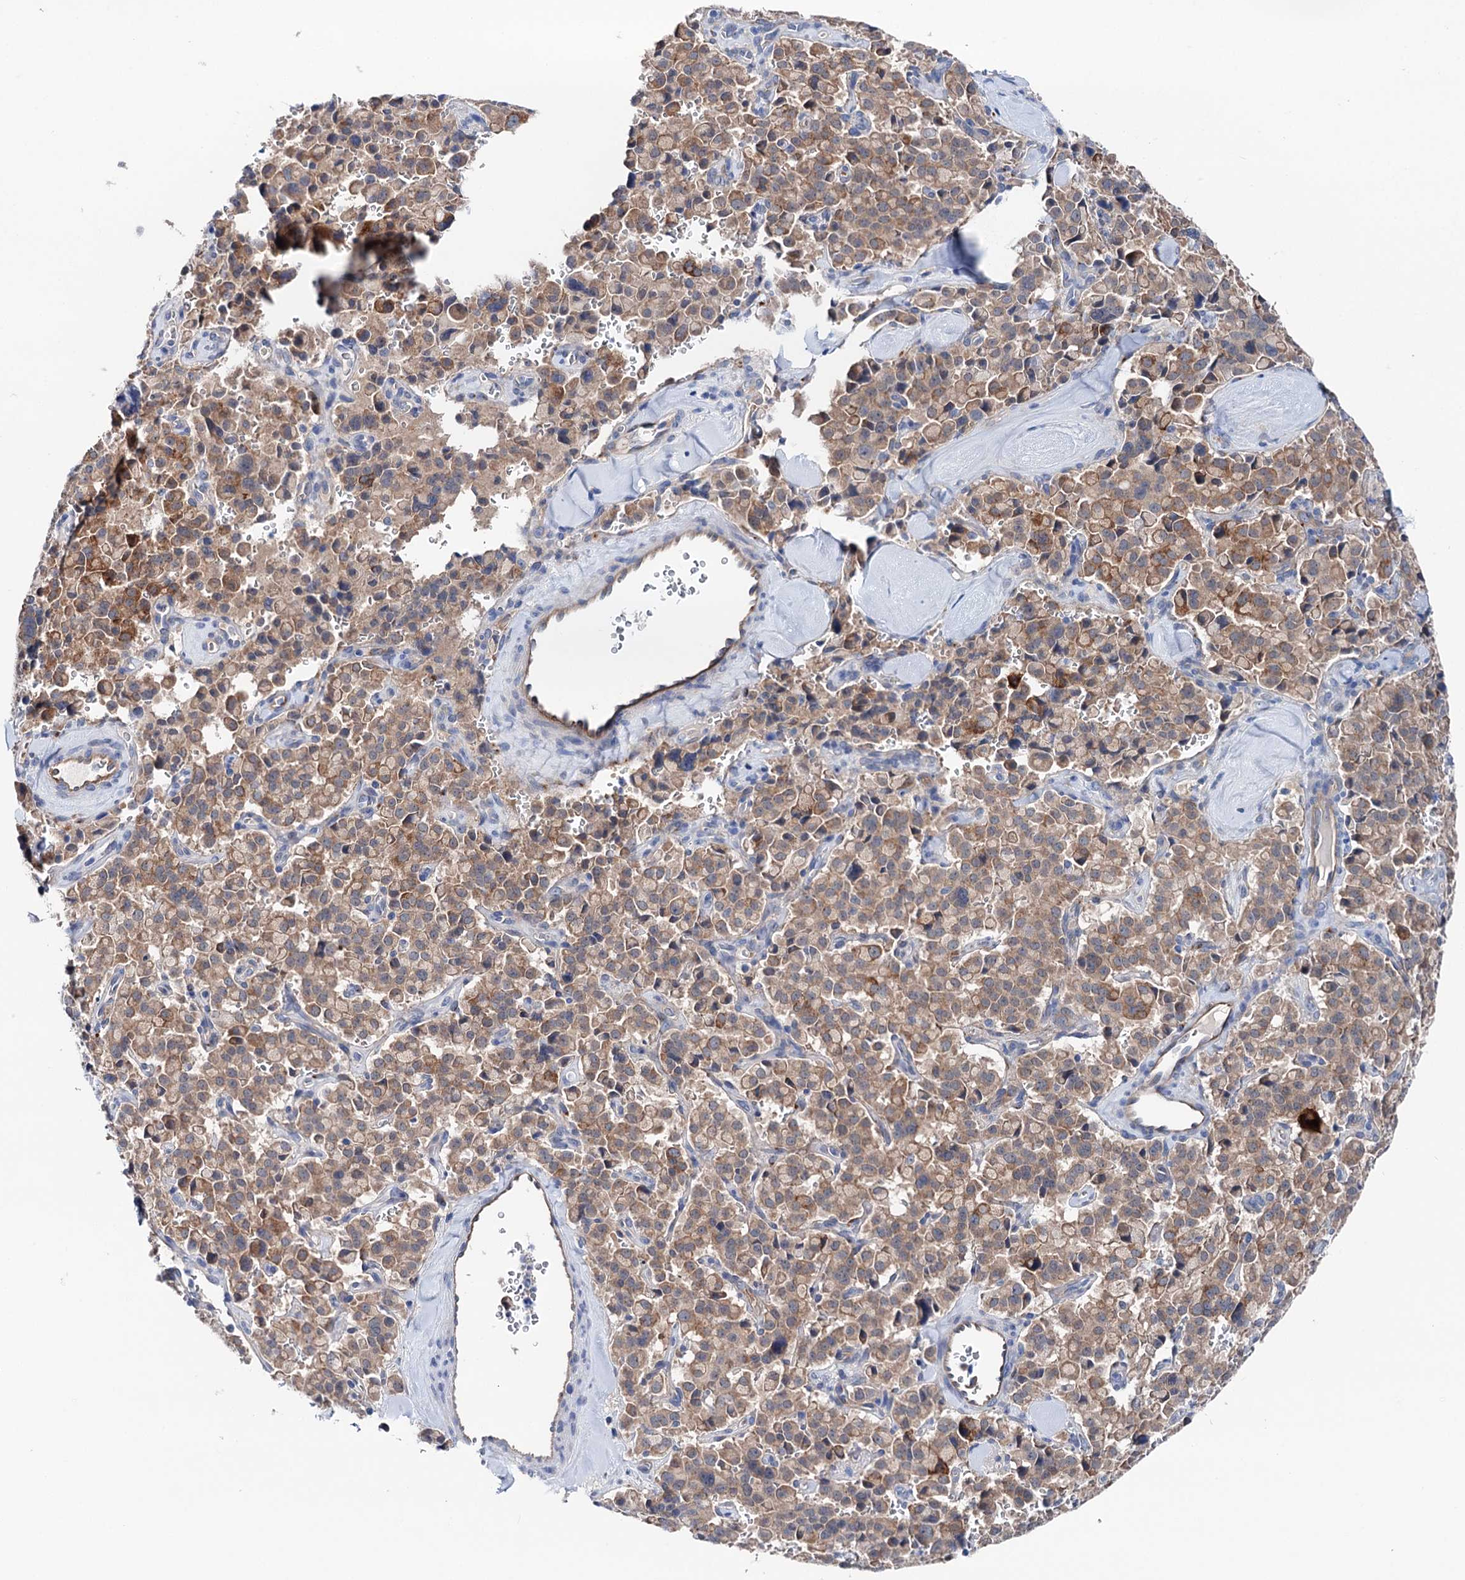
{"staining": {"intensity": "moderate", "quantity": ">75%", "location": "cytoplasmic/membranous"}, "tissue": "pancreatic cancer", "cell_type": "Tumor cells", "image_type": "cancer", "snomed": [{"axis": "morphology", "description": "Adenocarcinoma, NOS"}, {"axis": "topography", "description": "Pancreas"}], "caption": "This micrograph displays immunohistochemistry staining of adenocarcinoma (pancreatic), with medium moderate cytoplasmic/membranous expression in approximately >75% of tumor cells.", "gene": "SHROOM1", "patient": {"sex": "male", "age": 65}}